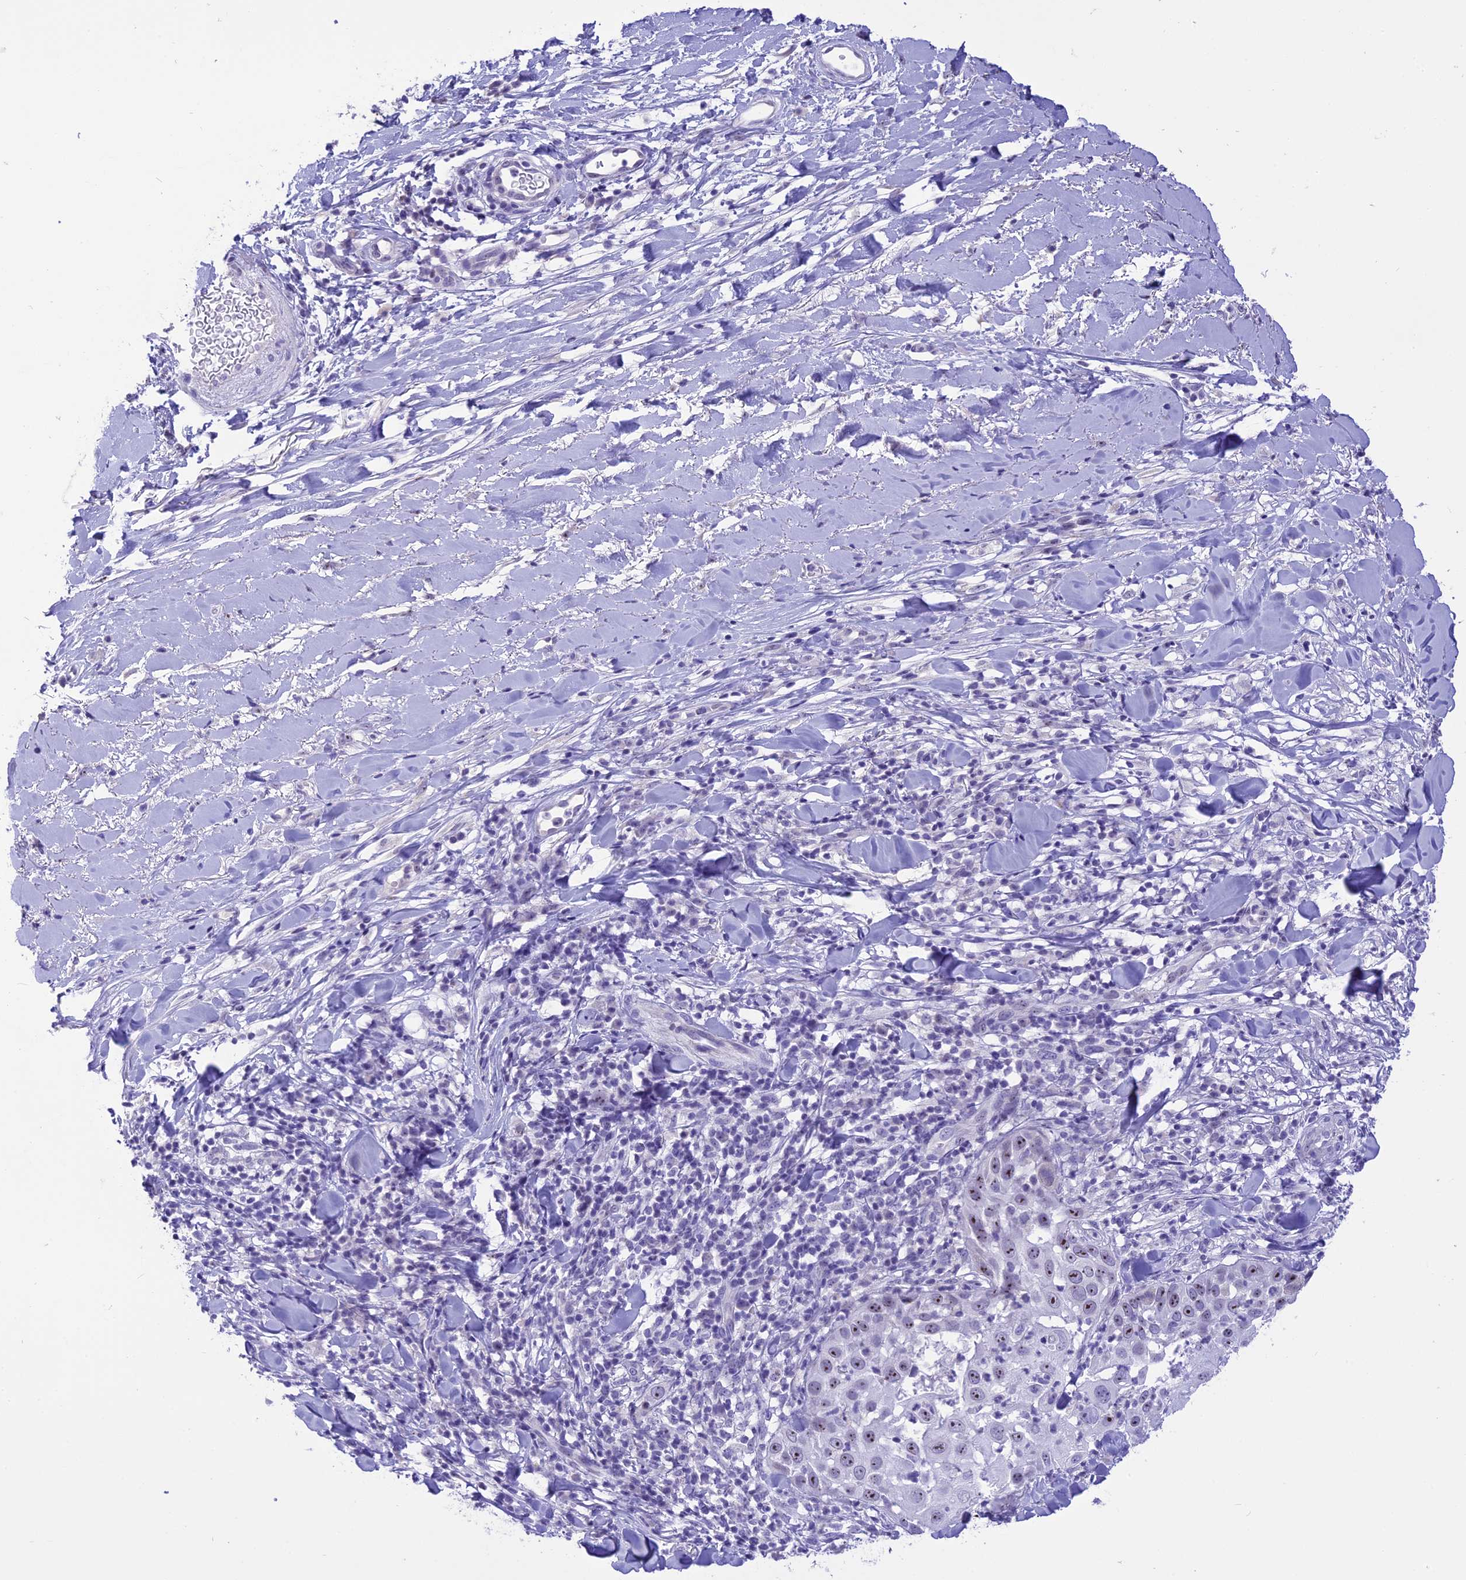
{"staining": {"intensity": "moderate", "quantity": "25%-75%", "location": "nuclear"}, "tissue": "skin cancer", "cell_type": "Tumor cells", "image_type": "cancer", "snomed": [{"axis": "morphology", "description": "Squamous cell carcinoma, NOS"}, {"axis": "topography", "description": "Skin"}], "caption": "Human squamous cell carcinoma (skin) stained with a protein marker displays moderate staining in tumor cells.", "gene": "CMSS1", "patient": {"sex": "female", "age": 44}}